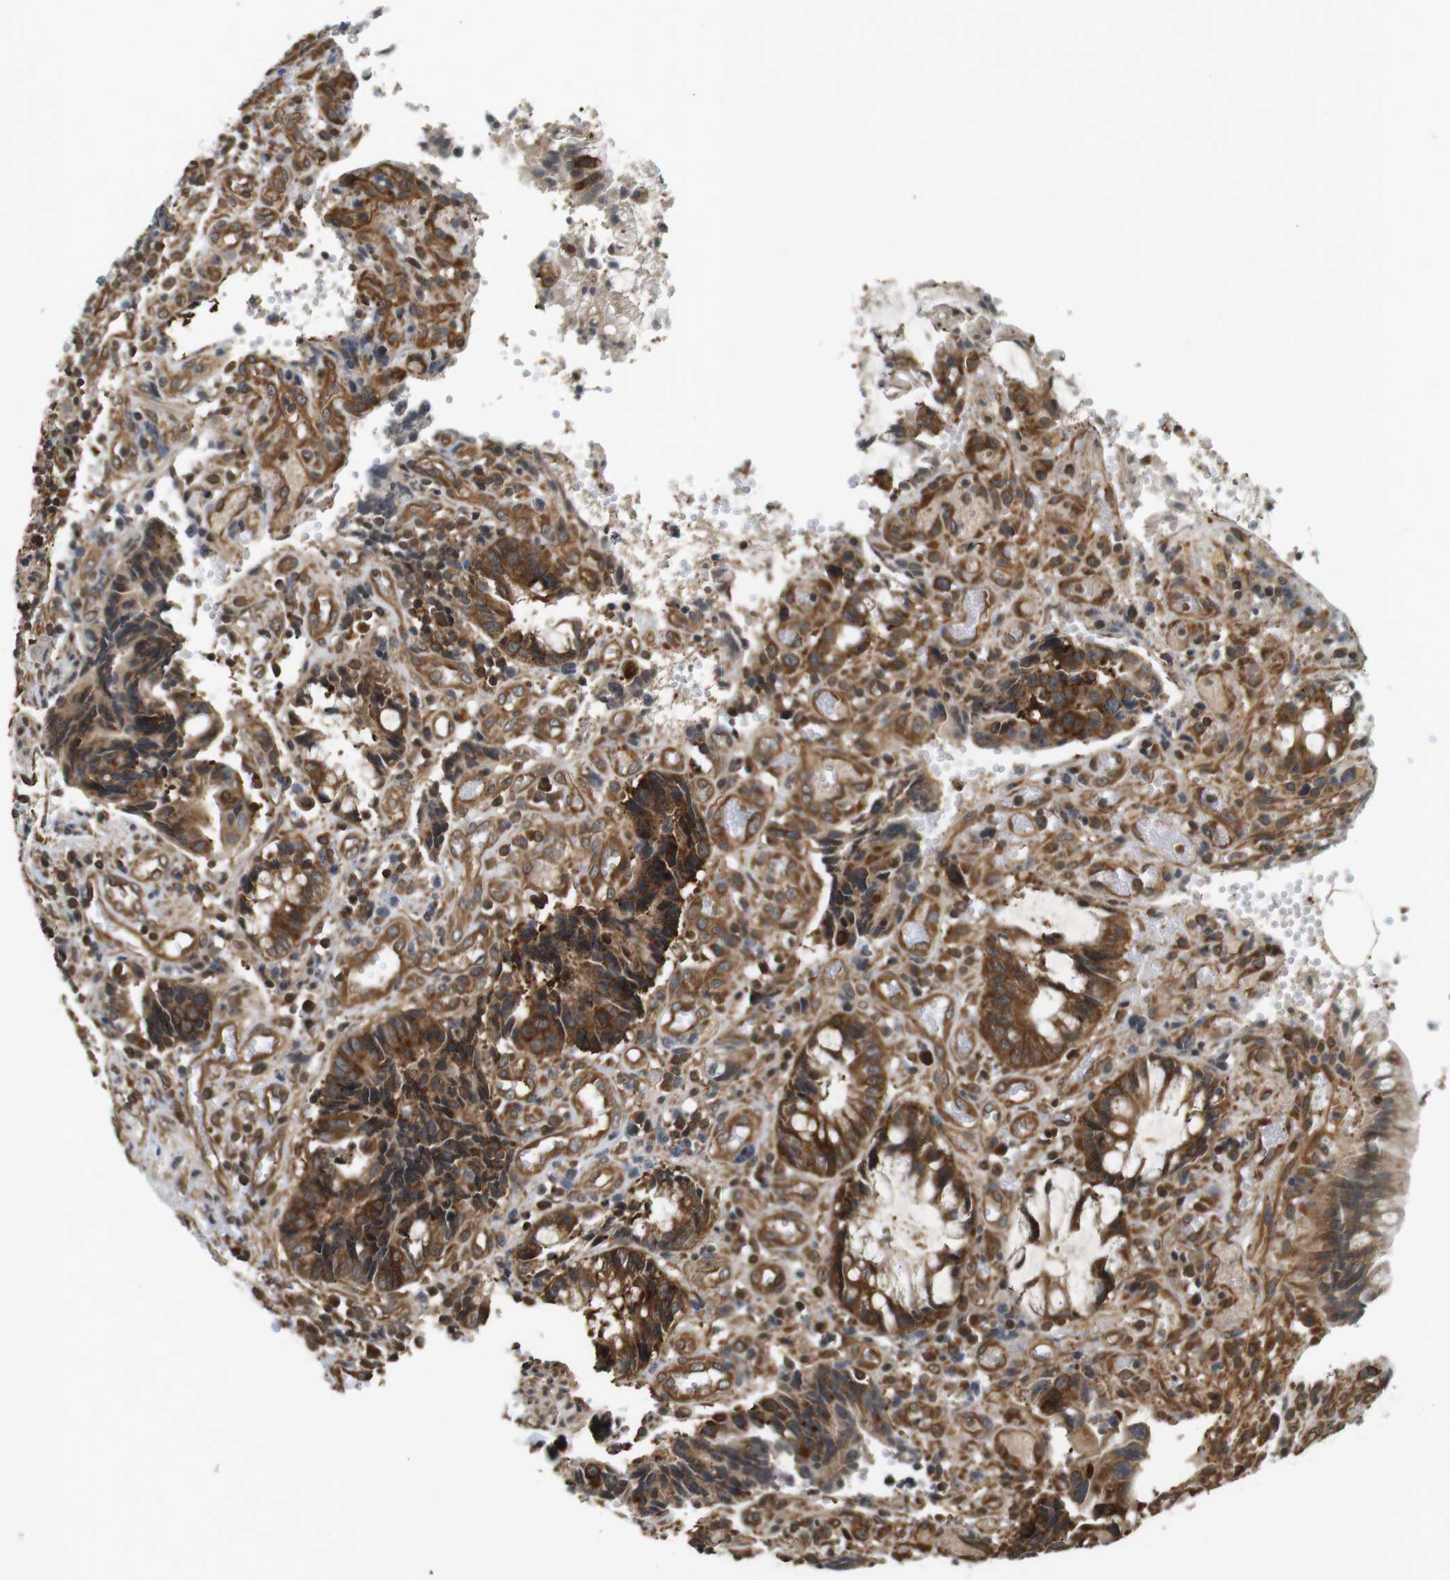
{"staining": {"intensity": "moderate", "quantity": ">75%", "location": "cytoplasmic/membranous"}, "tissue": "colorectal cancer", "cell_type": "Tumor cells", "image_type": "cancer", "snomed": [{"axis": "morphology", "description": "Adenocarcinoma, NOS"}, {"axis": "topography", "description": "Colon"}], "caption": "Immunohistochemistry (IHC) of adenocarcinoma (colorectal) displays medium levels of moderate cytoplasmic/membranous positivity in about >75% of tumor cells.", "gene": "PA2G4", "patient": {"sex": "female", "age": 57}}